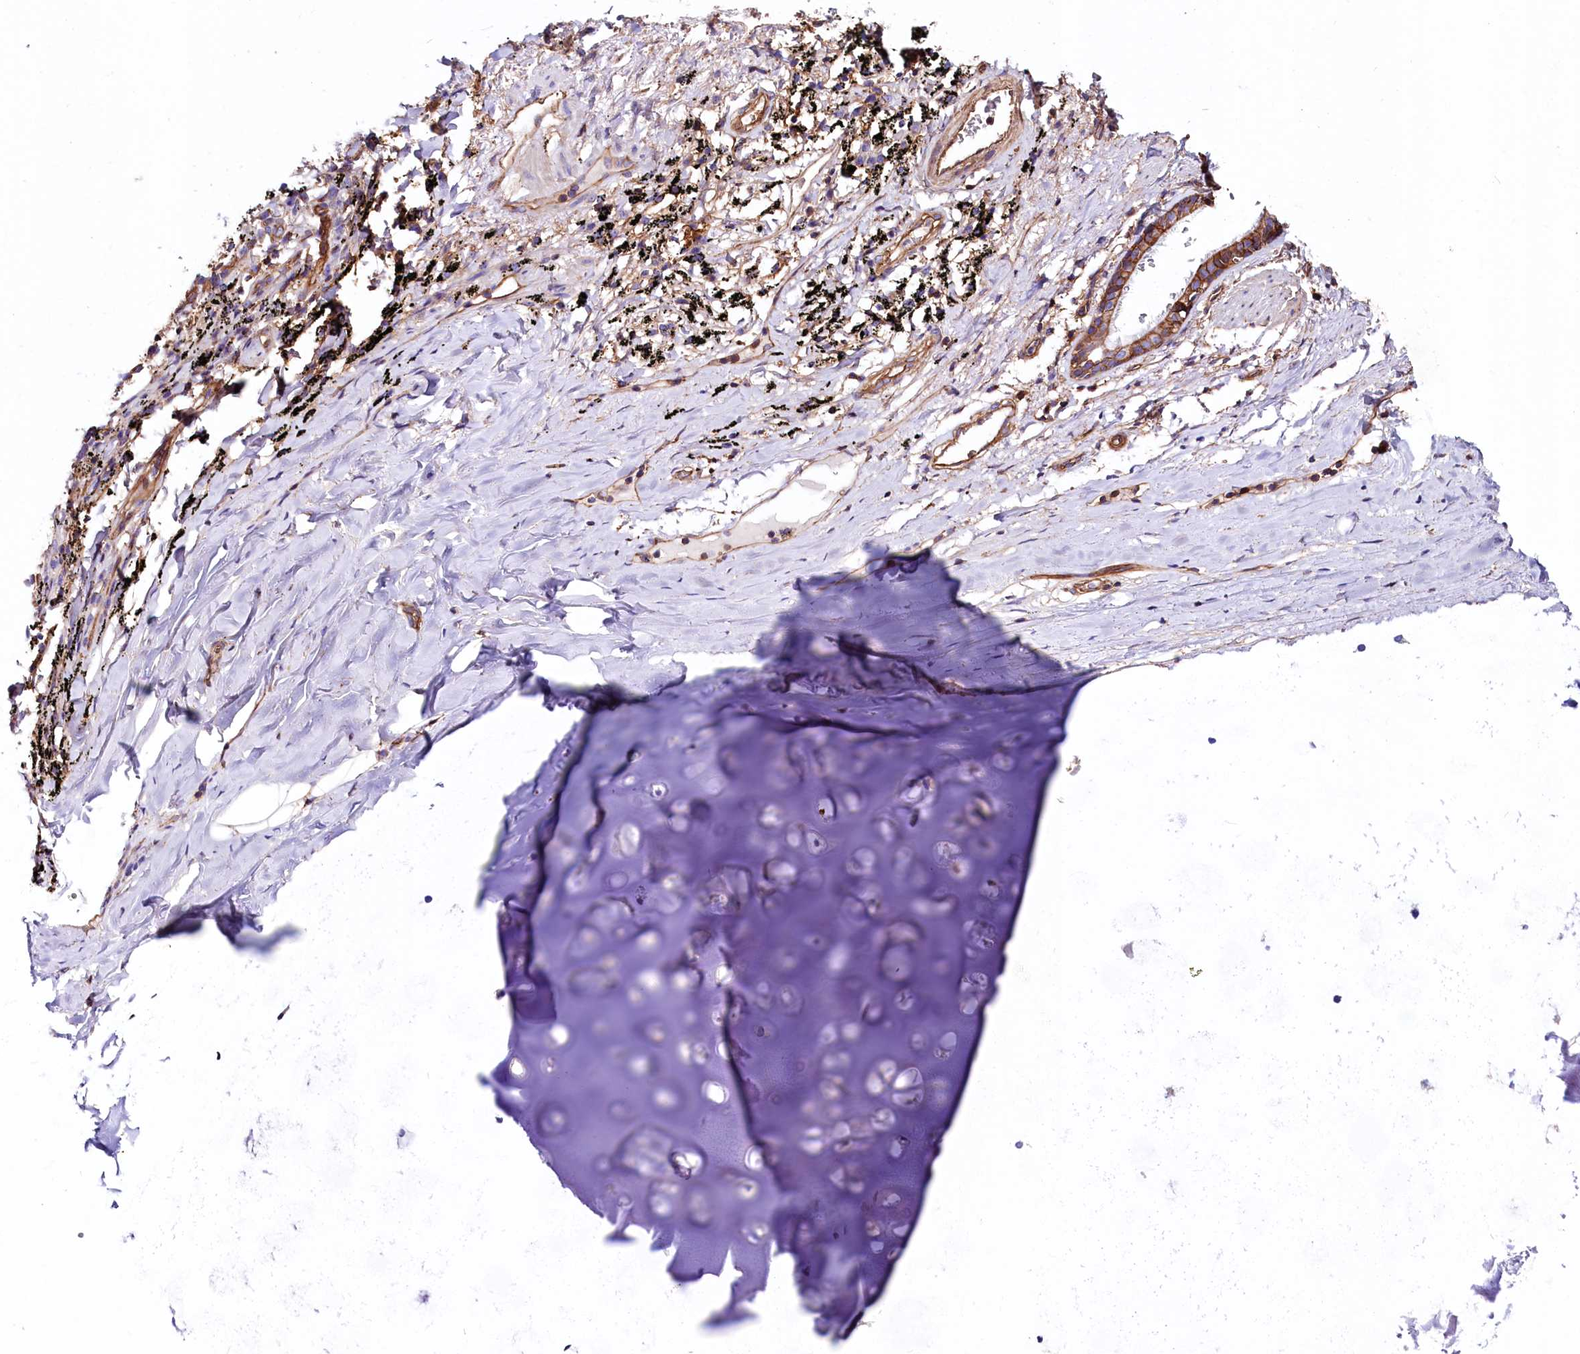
{"staining": {"intensity": "negative", "quantity": "none", "location": "none"}, "tissue": "adipose tissue", "cell_type": "Adipocytes", "image_type": "normal", "snomed": [{"axis": "morphology", "description": "Normal tissue, NOS"}, {"axis": "topography", "description": "Lymph node"}, {"axis": "topography", "description": "Bronchus"}], "caption": "Photomicrograph shows no significant protein staining in adipocytes of unremarkable adipose tissue.", "gene": "ATP2B4", "patient": {"sex": "male", "age": 63}}